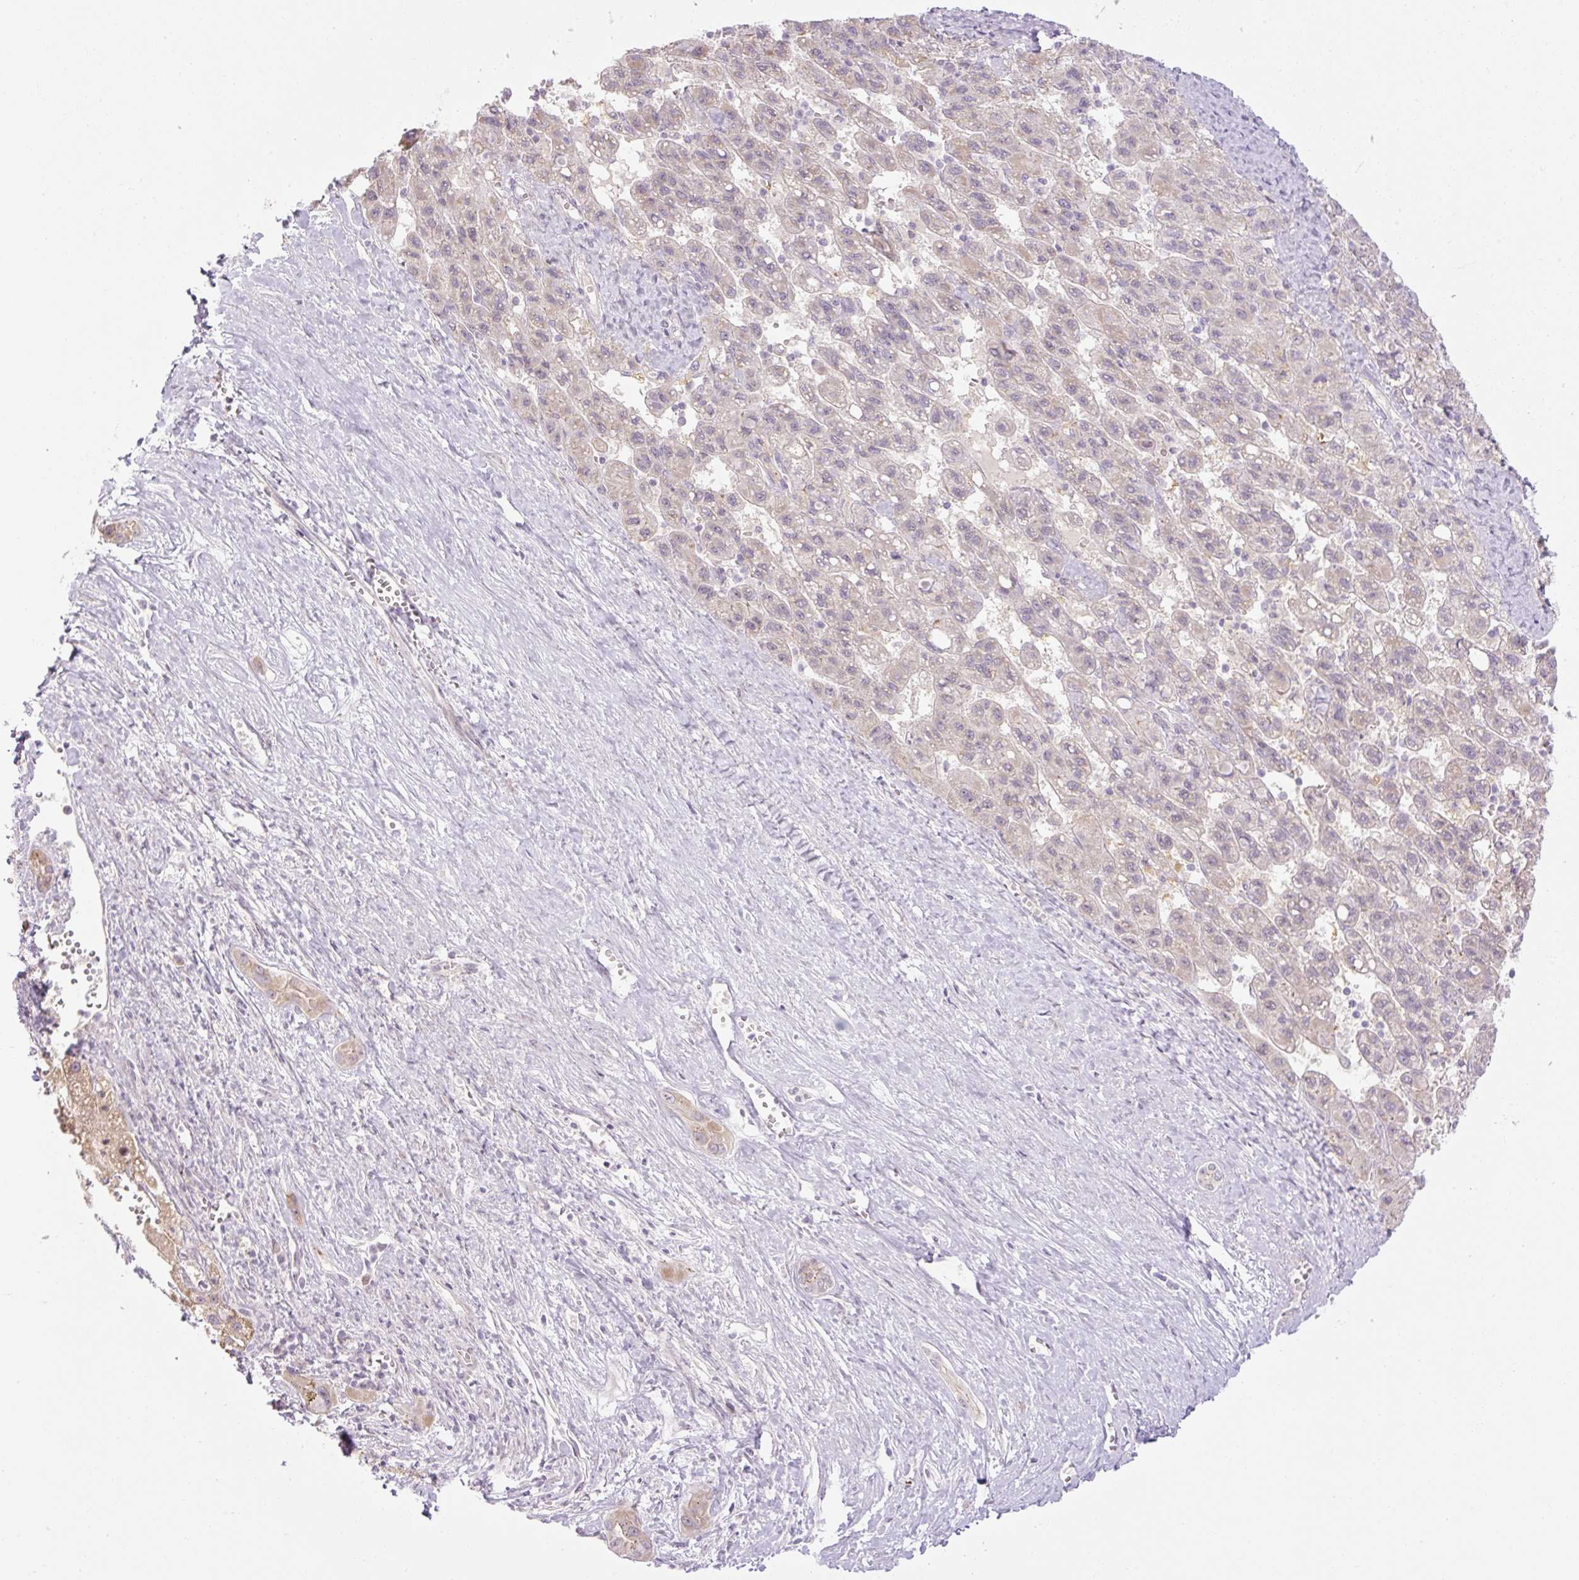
{"staining": {"intensity": "negative", "quantity": "none", "location": "none"}, "tissue": "liver cancer", "cell_type": "Tumor cells", "image_type": "cancer", "snomed": [{"axis": "morphology", "description": "Carcinoma, Hepatocellular, NOS"}, {"axis": "topography", "description": "Liver"}], "caption": "The histopathology image demonstrates no staining of tumor cells in liver cancer (hepatocellular carcinoma). The staining is performed using DAB brown chromogen with nuclei counter-stained in using hematoxylin.", "gene": "ICE1", "patient": {"sex": "female", "age": 82}}